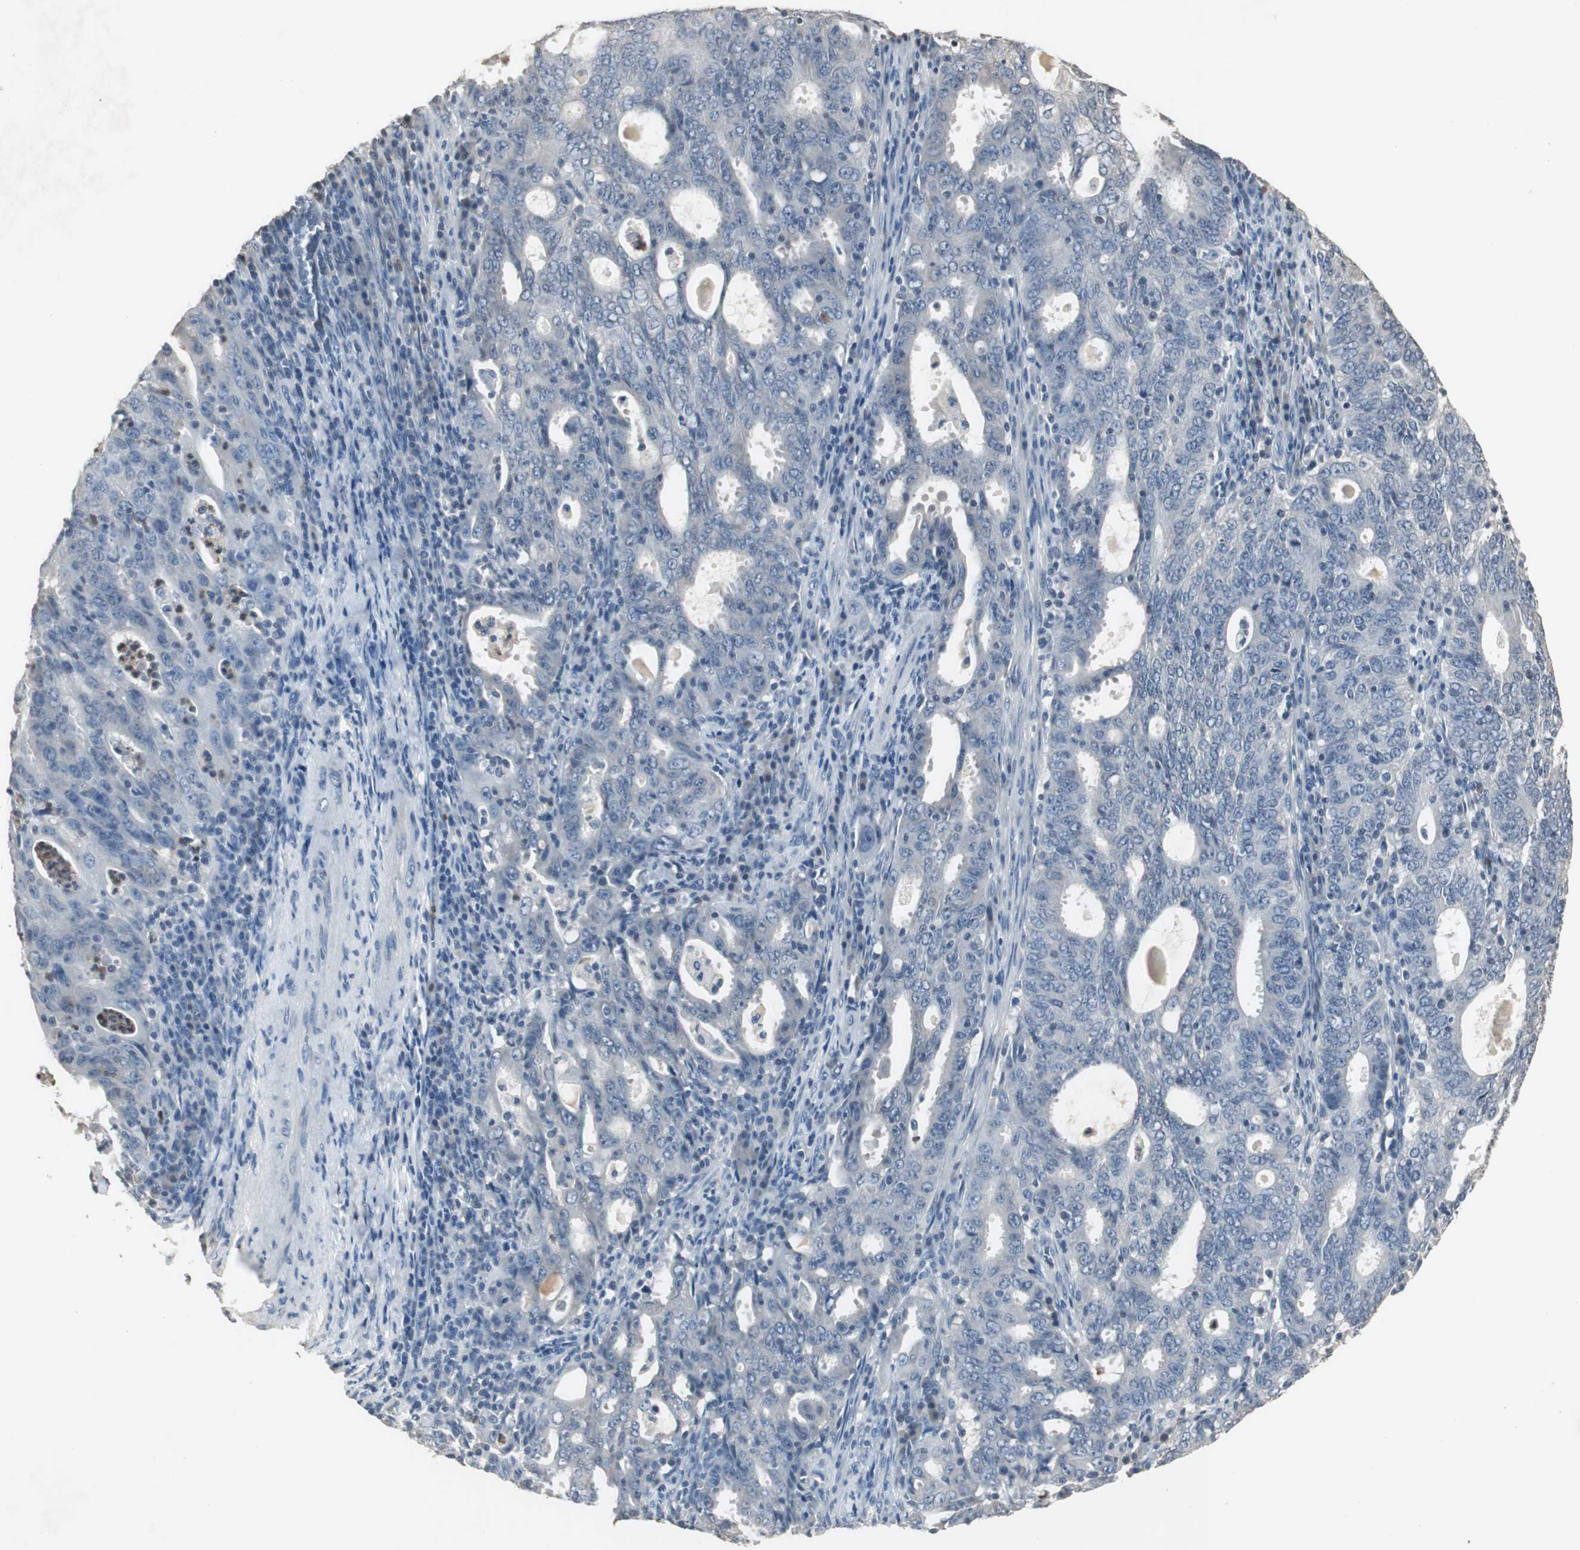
{"staining": {"intensity": "negative", "quantity": "none", "location": "none"}, "tissue": "cervical cancer", "cell_type": "Tumor cells", "image_type": "cancer", "snomed": [{"axis": "morphology", "description": "Adenocarcinoma, NOS"}, {"axis": "topography", "description": "Cervix"}], "caption": "Tumor cells are negative for brown protein staining in adenocarcinoma (cervical).", "gene": "ADNP2", "patient": {"sex": "female", "age": 44}}